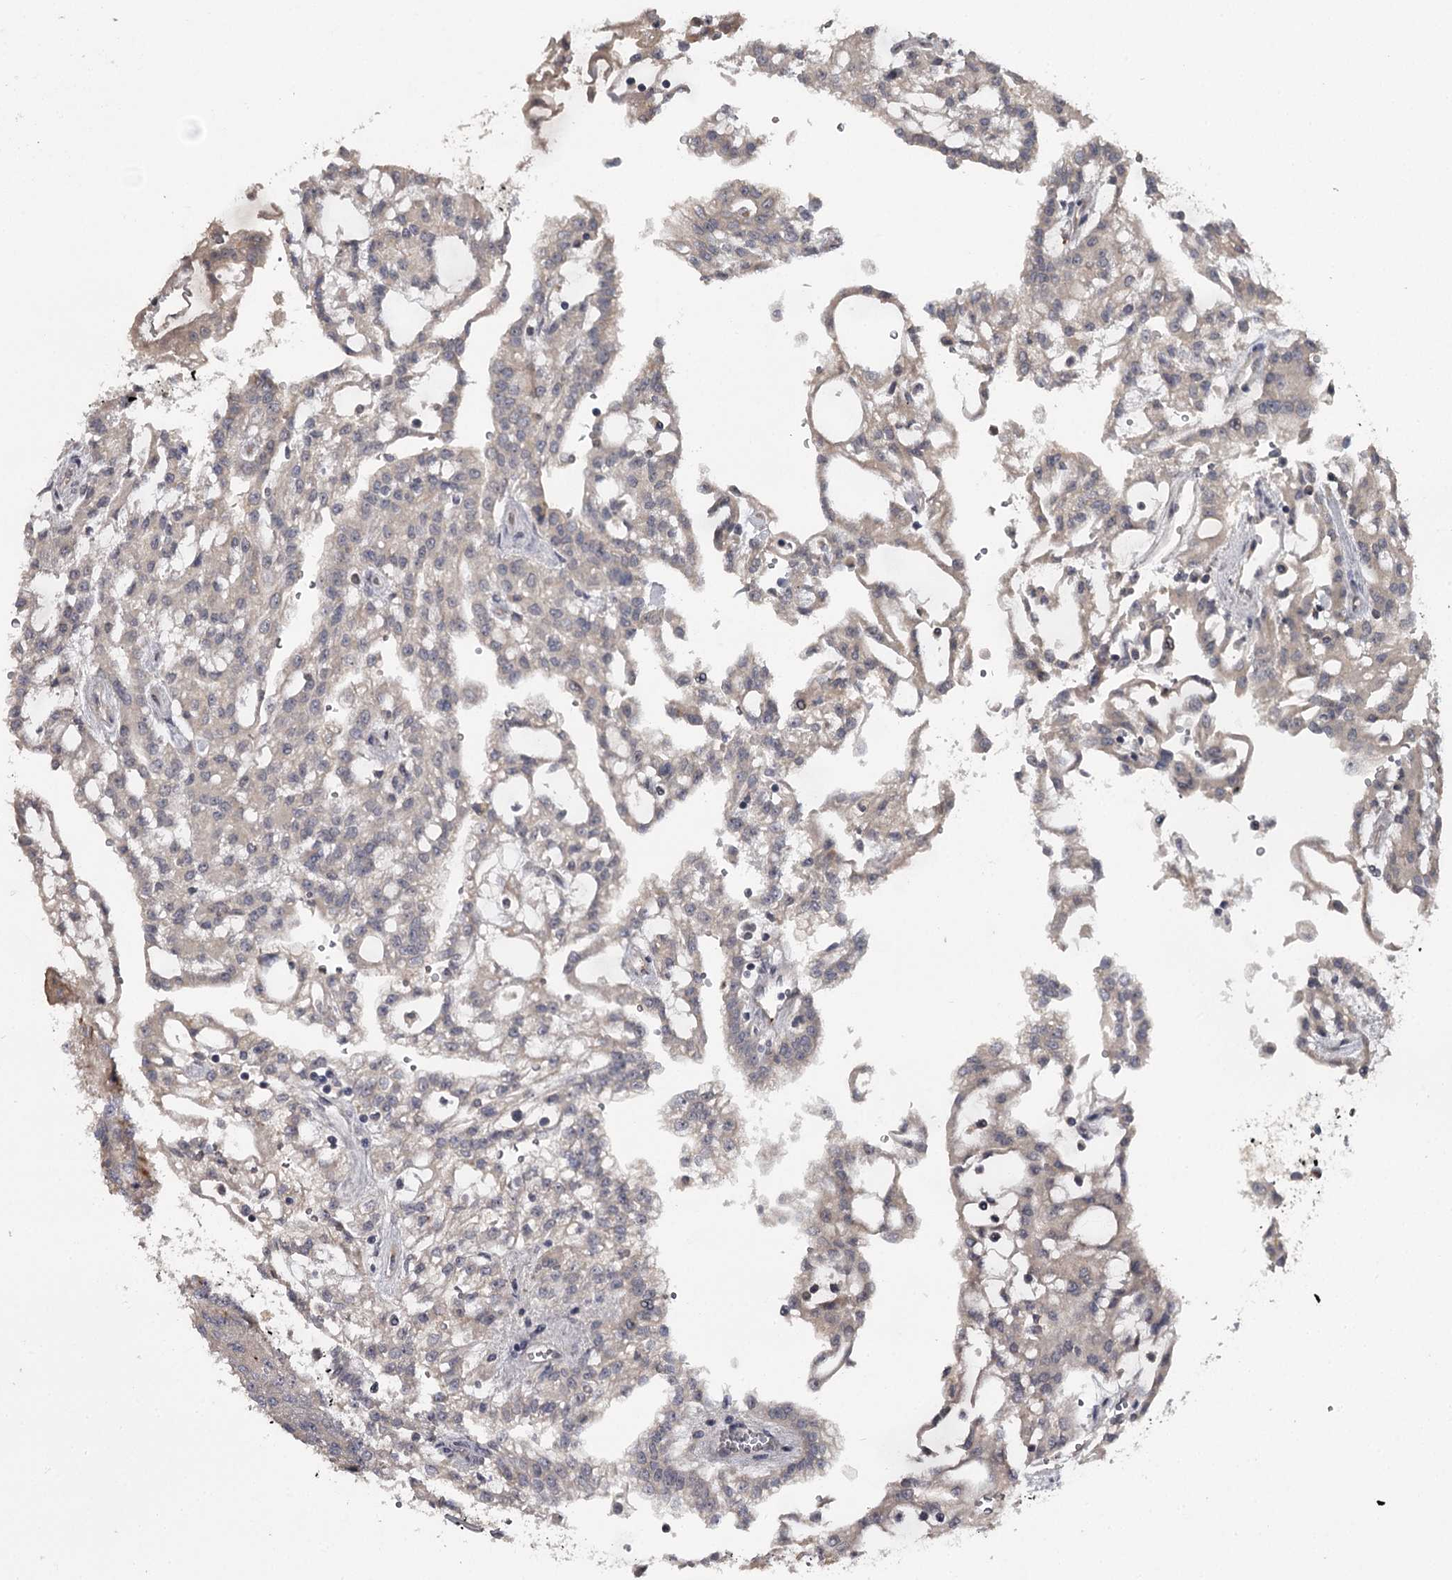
{"staining": {"intensity": "weak", "quantity": "25%-75%", "location": "cytoplasmic/membranous"}, "tissue": "renal cancer", "cell_type": "Tumor cells", "image_type": "cancer", "snomed": [{"axis": "morphology", "description": "Adenocarcinoma, NOS"}, {"axis": "topography", "description": "Kidney"}], "caption": "A brown stain shows weak cytoplasmic/membranous staining of a protein in renal cancer tumor cells.", "gene": "CWF19L2", "patient": {"sex": "male", "age": 63}}